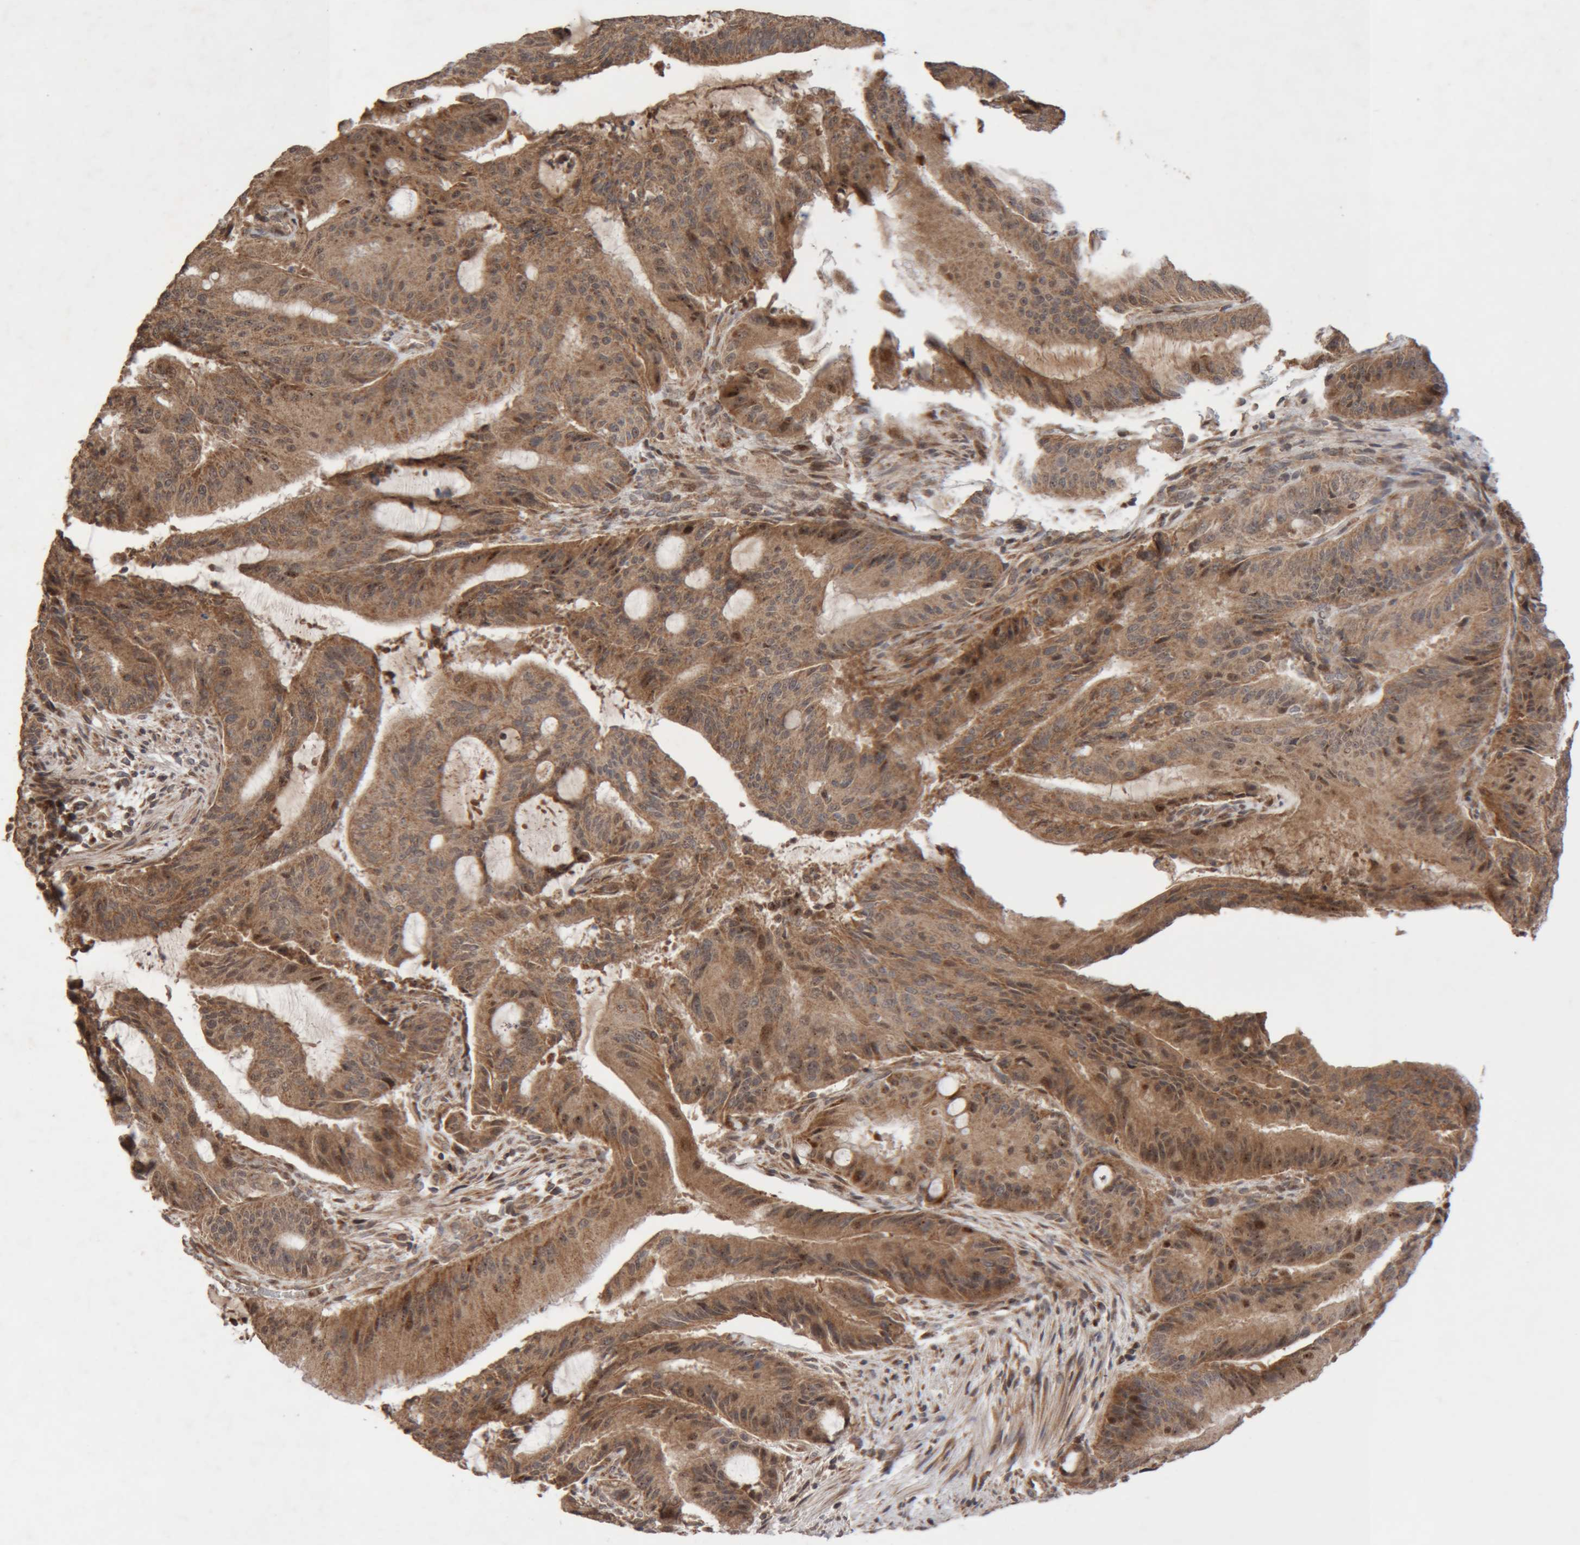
{"staining": {"intensity": "moderate", "quantity": ">75%", "location": "cytoplasmic/membranous"}, "tissue": "liver cancer", "cell_type": "Tumor cells", "image_type": "cancer", "snomed": [{"axis": "morphology", "description": "Normal tissue, NOS"}, {"axis": "morphology", "description": "Cholangiocarcinoma"}, {"axis": "topography", "description": "Liver"}, {"axis": "topography", "description": "Peripheral nerve tissue"}], "caption": "Liver cancer stained with IHC reveals moderate cytoplasmic/membranous expression in approximately >75% of tumor cells. The staining is performed using DAB brown chromogen to label protein expression. The nuclei are counter-stained blue using hematoxylin.", "gene": "KIF21B", "patient": {"sex": "female", "age": 73}}